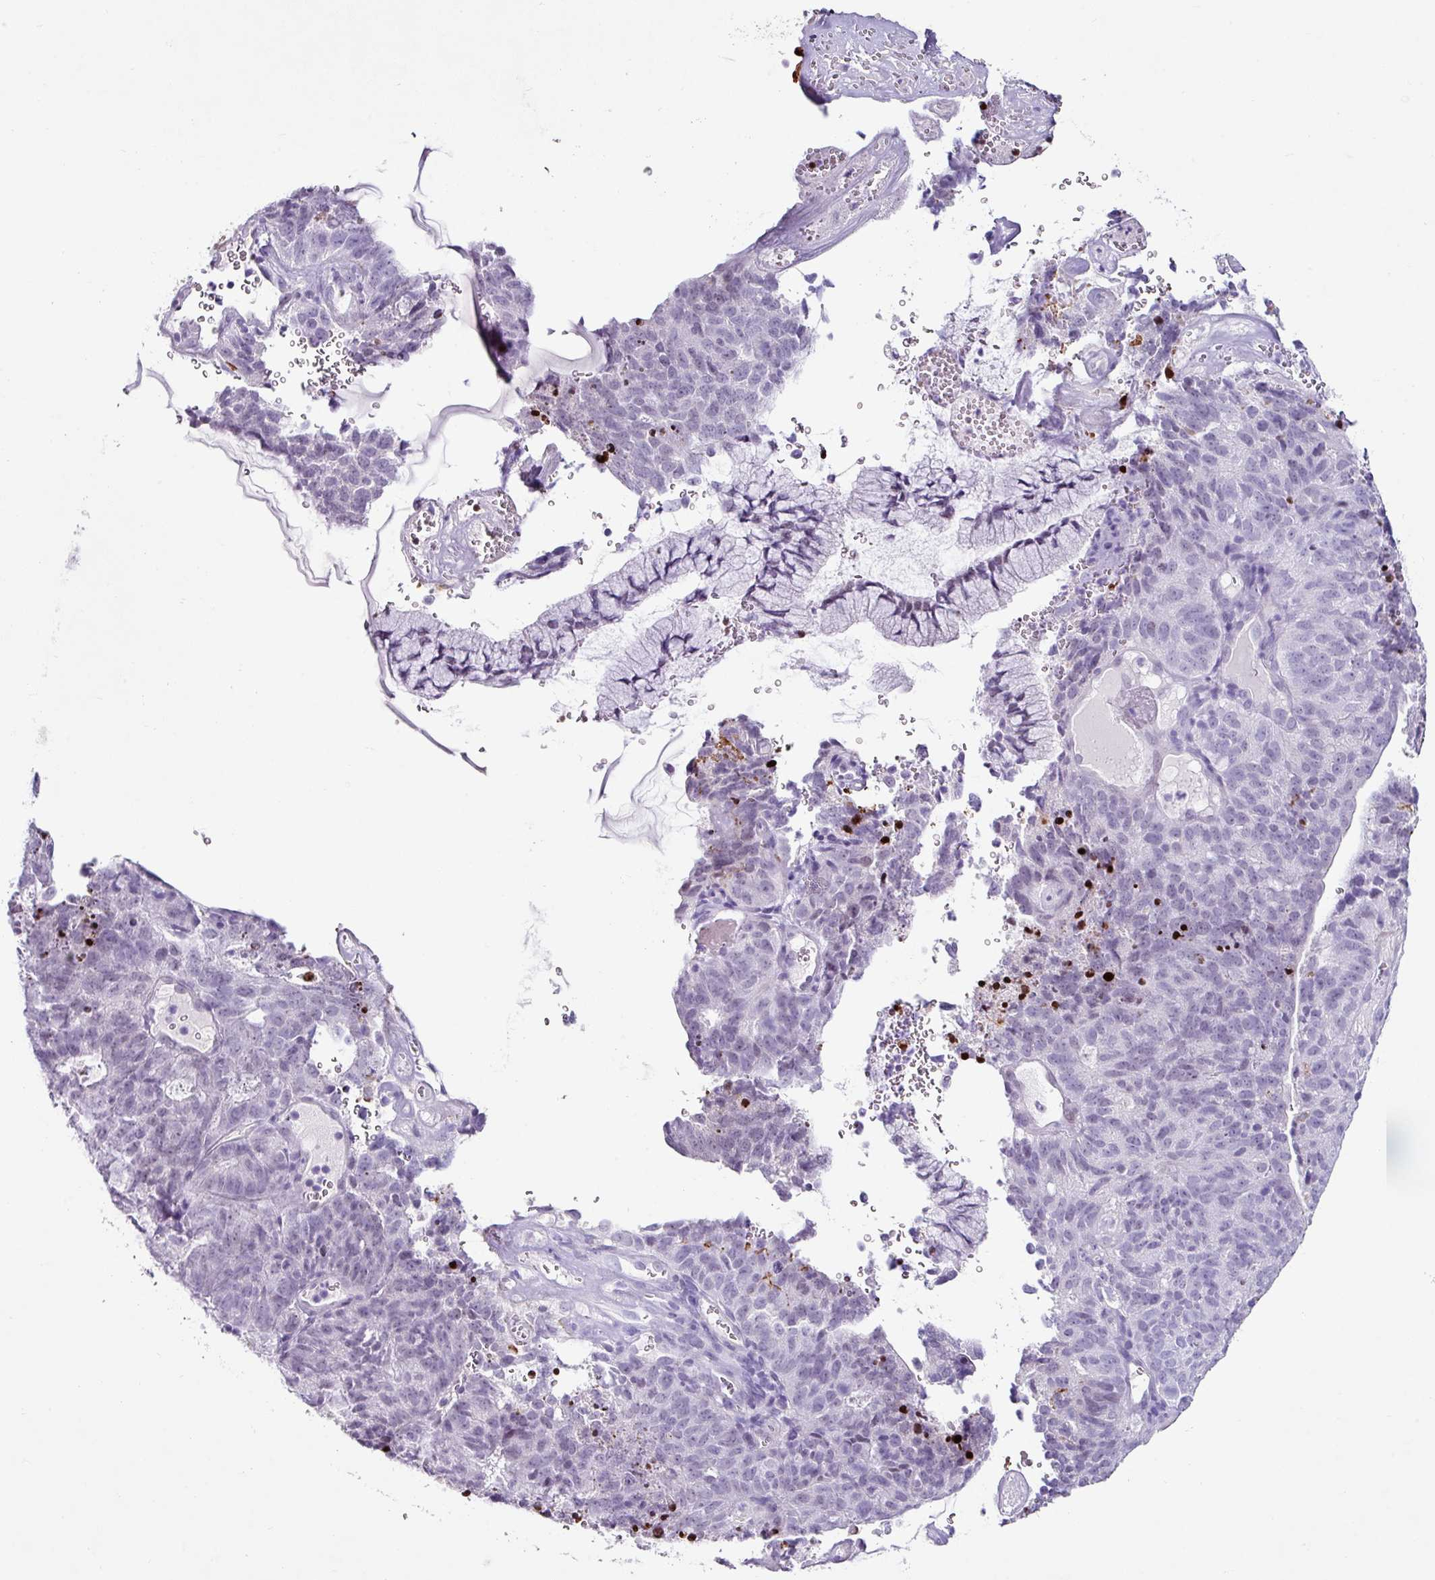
{"staining": {"intensity": "negative", "quantity": "none", "location": "none"}, "tissue": "cervical cancer", "cell_type": "Tumor cells", "image_type": "cancer", "snomed": [{"axis": "morphology", "description": "Adenocarcinoma, NOS"}, {"axis": "topography", "description": "Cervix"}], "caption": "There is no significant positivity in tumor cells of cervical cancer.", "gene": "TRA2A", "patient": {"sex": "female", "age": 38}}